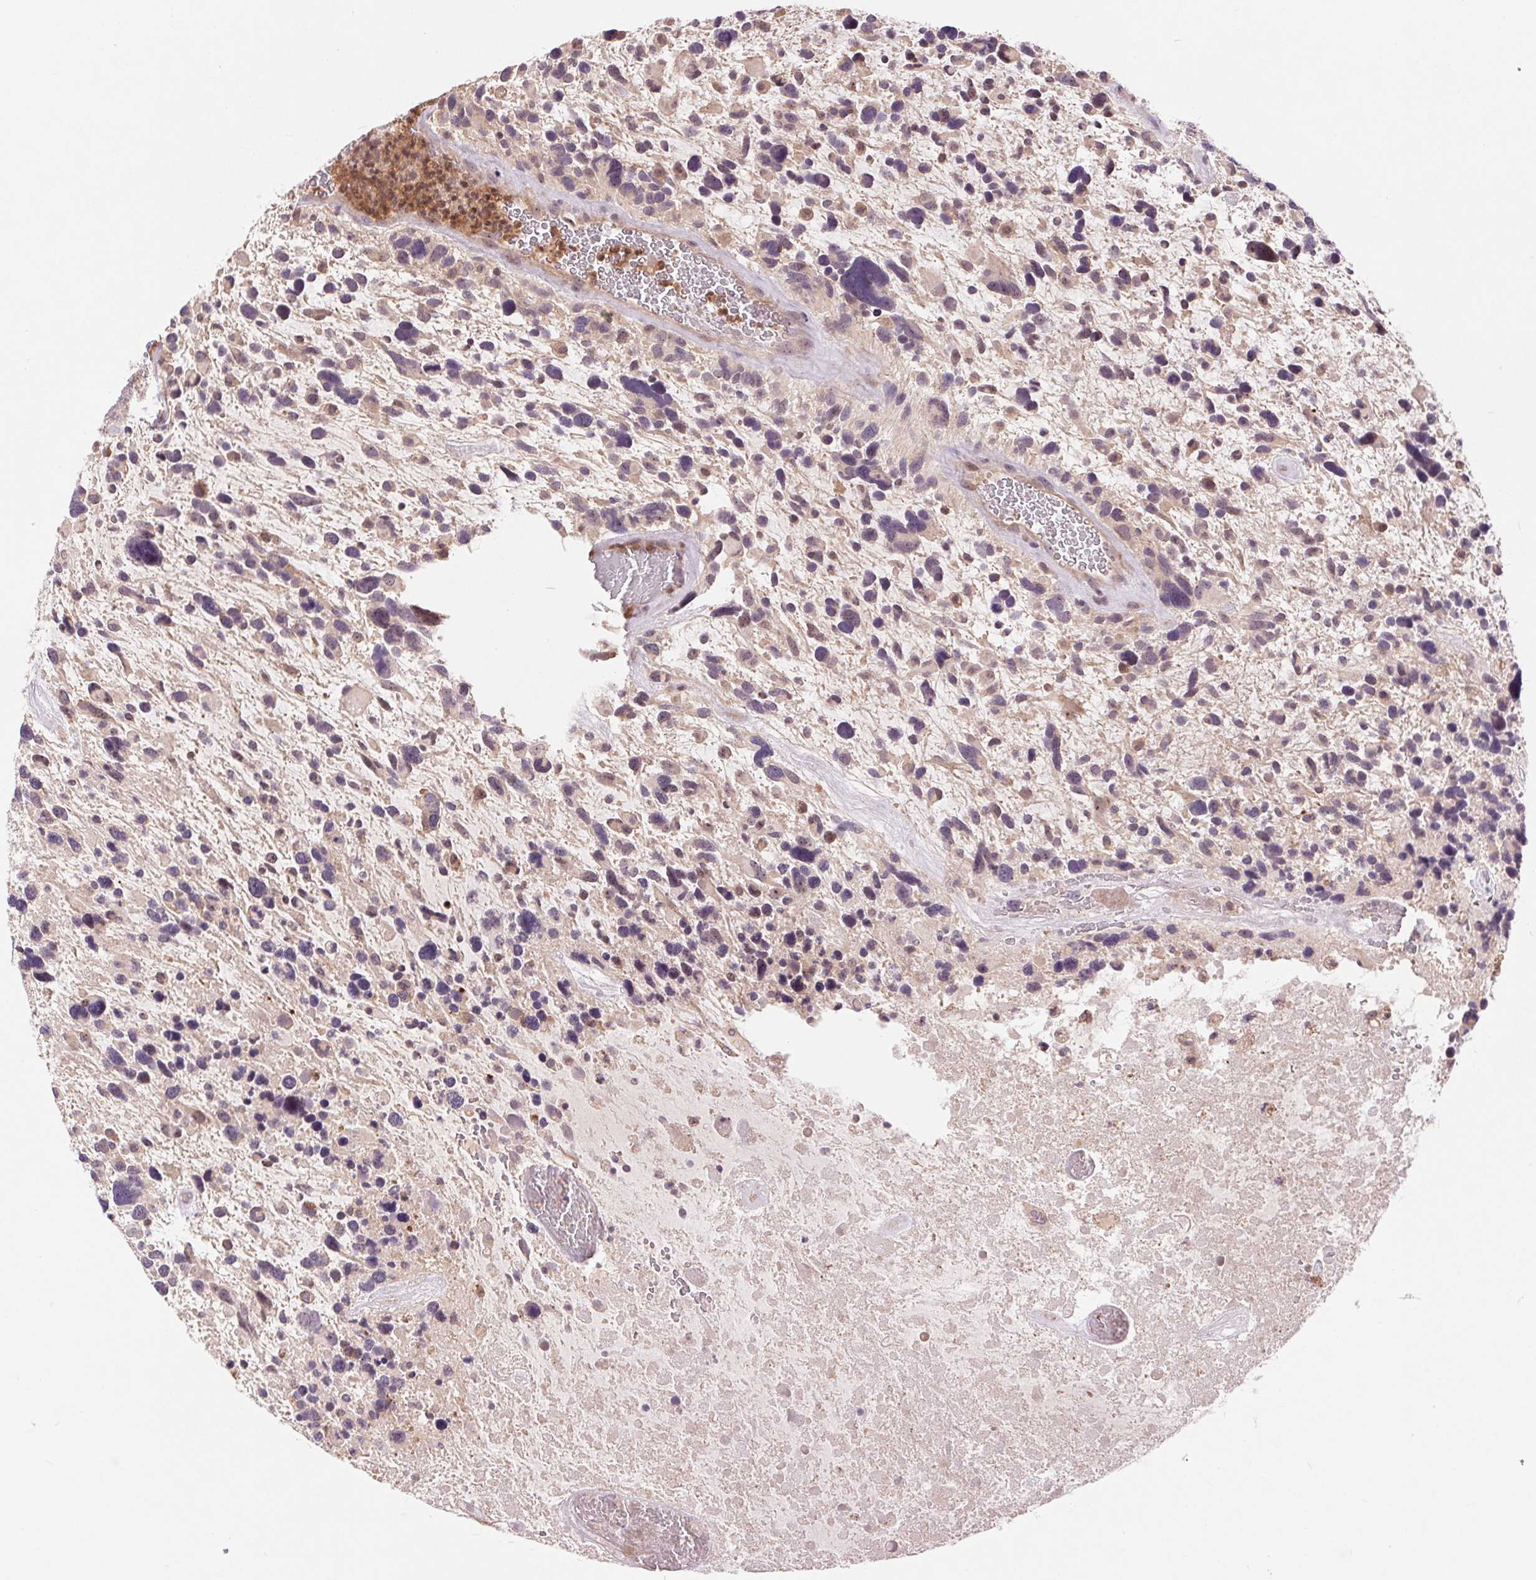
{"staining": {"intensity": "weak", "quantity": "<25%", "location": "cytoplasmic/membranous"}, "tissue": "glioma", "cell_type": "Tumor cells", "image_type": "cancer", "snomed": [{"axis": "morphology", "description": "Glioma, malignant, High grade"}, {"axis": "topography", "description": "Brain"}], "caption": "Immunohistochemistry micrograph of human malignant glioma (high-grade) stained for a protein (brown), which displays no staining in tumor cells. The staining was performed using DAB to visualize the protein expression in brown, while the nuclei were stained in blue with hematoxylin (Magnification: 20x).", "gene": "RANBP3L", "patient": {"sex": "male", "age": 49}}